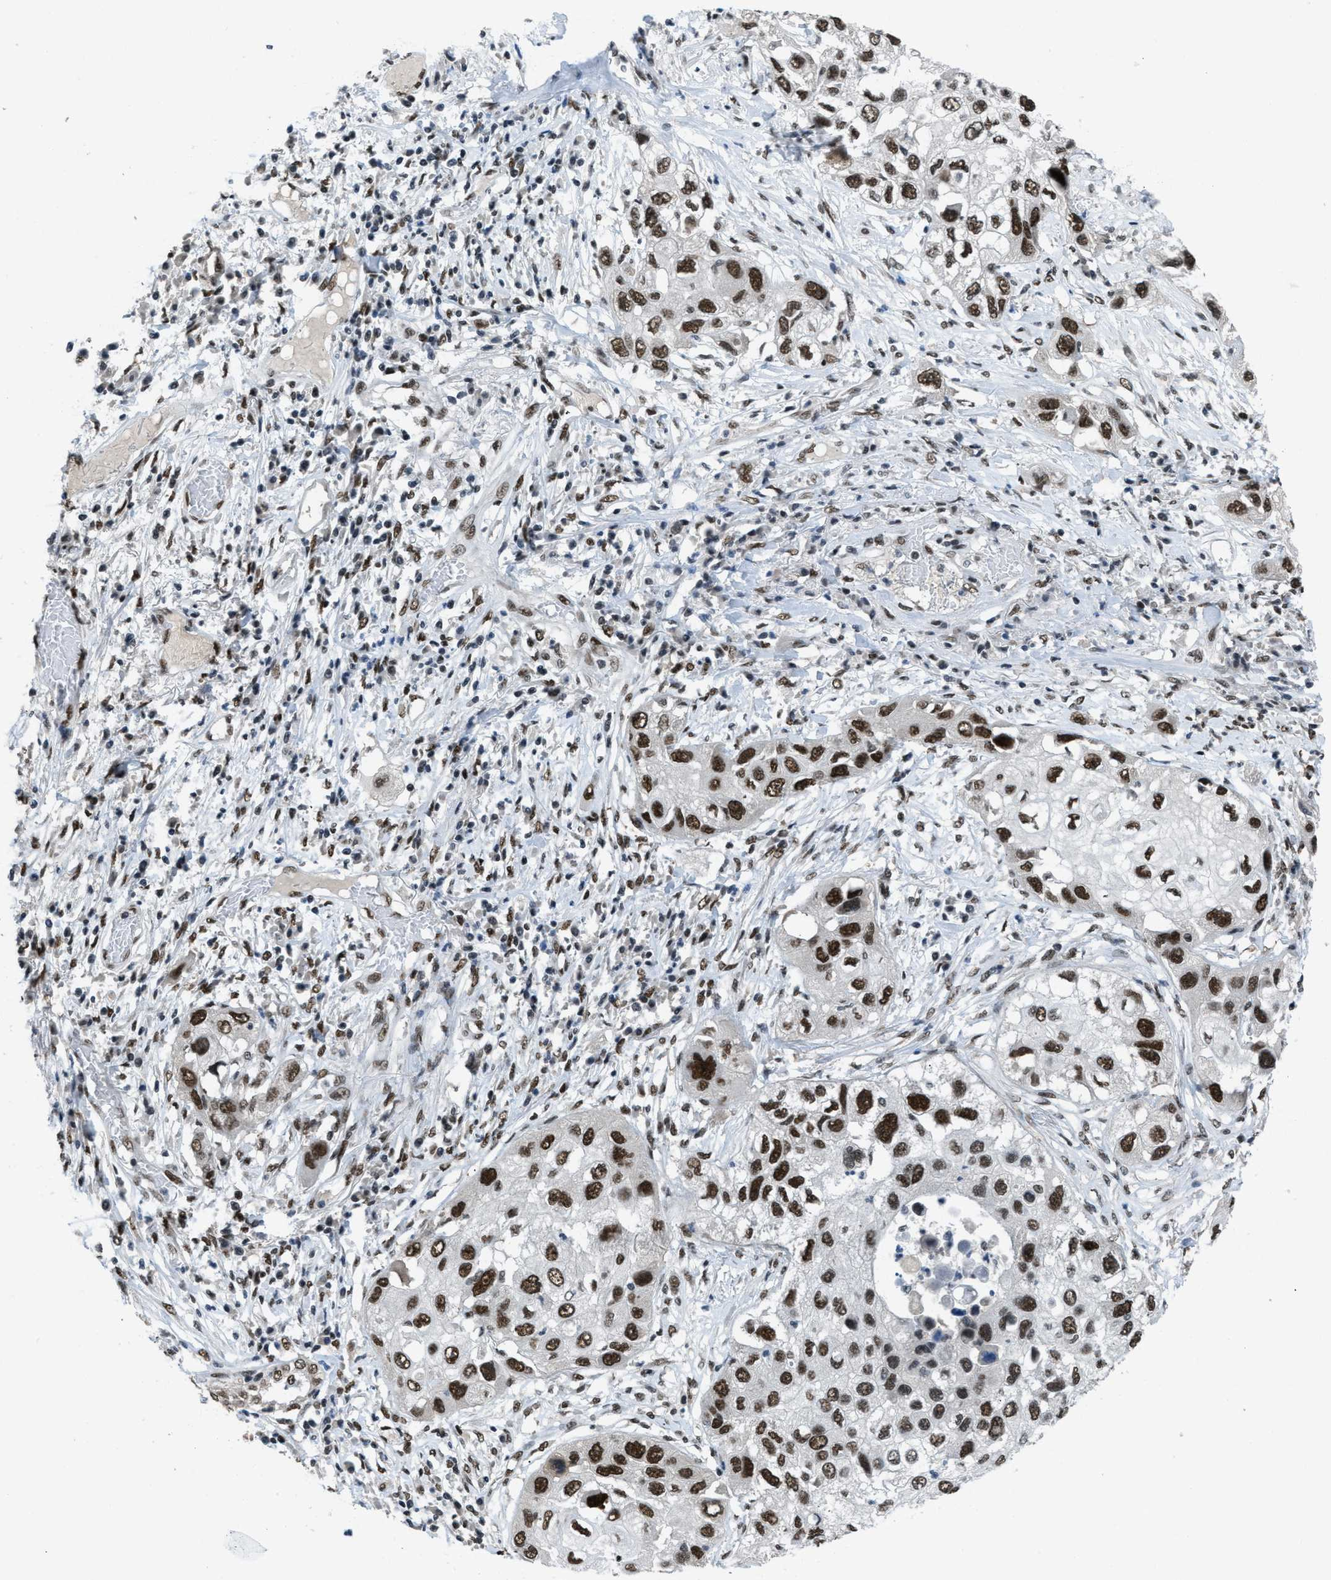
{"staining": {"intensity": "strong", "quantity": ">75%", "location": "nuclear"}, "tissue": "lung cancer", "cell_type": "Tumor cells", "image_type": "cancer", "snomed": [{"axis": "morphology", "description": "Squamous cell carcinoma, NOS"}, {"axis": "topography", "description": "Lung"}], "caption": "Tumor cells show strong nuclear staining in about >75% of cells in lung cancer.", "gene": "GATAD2B", "patient": {"sex": "male", "age": 71}}